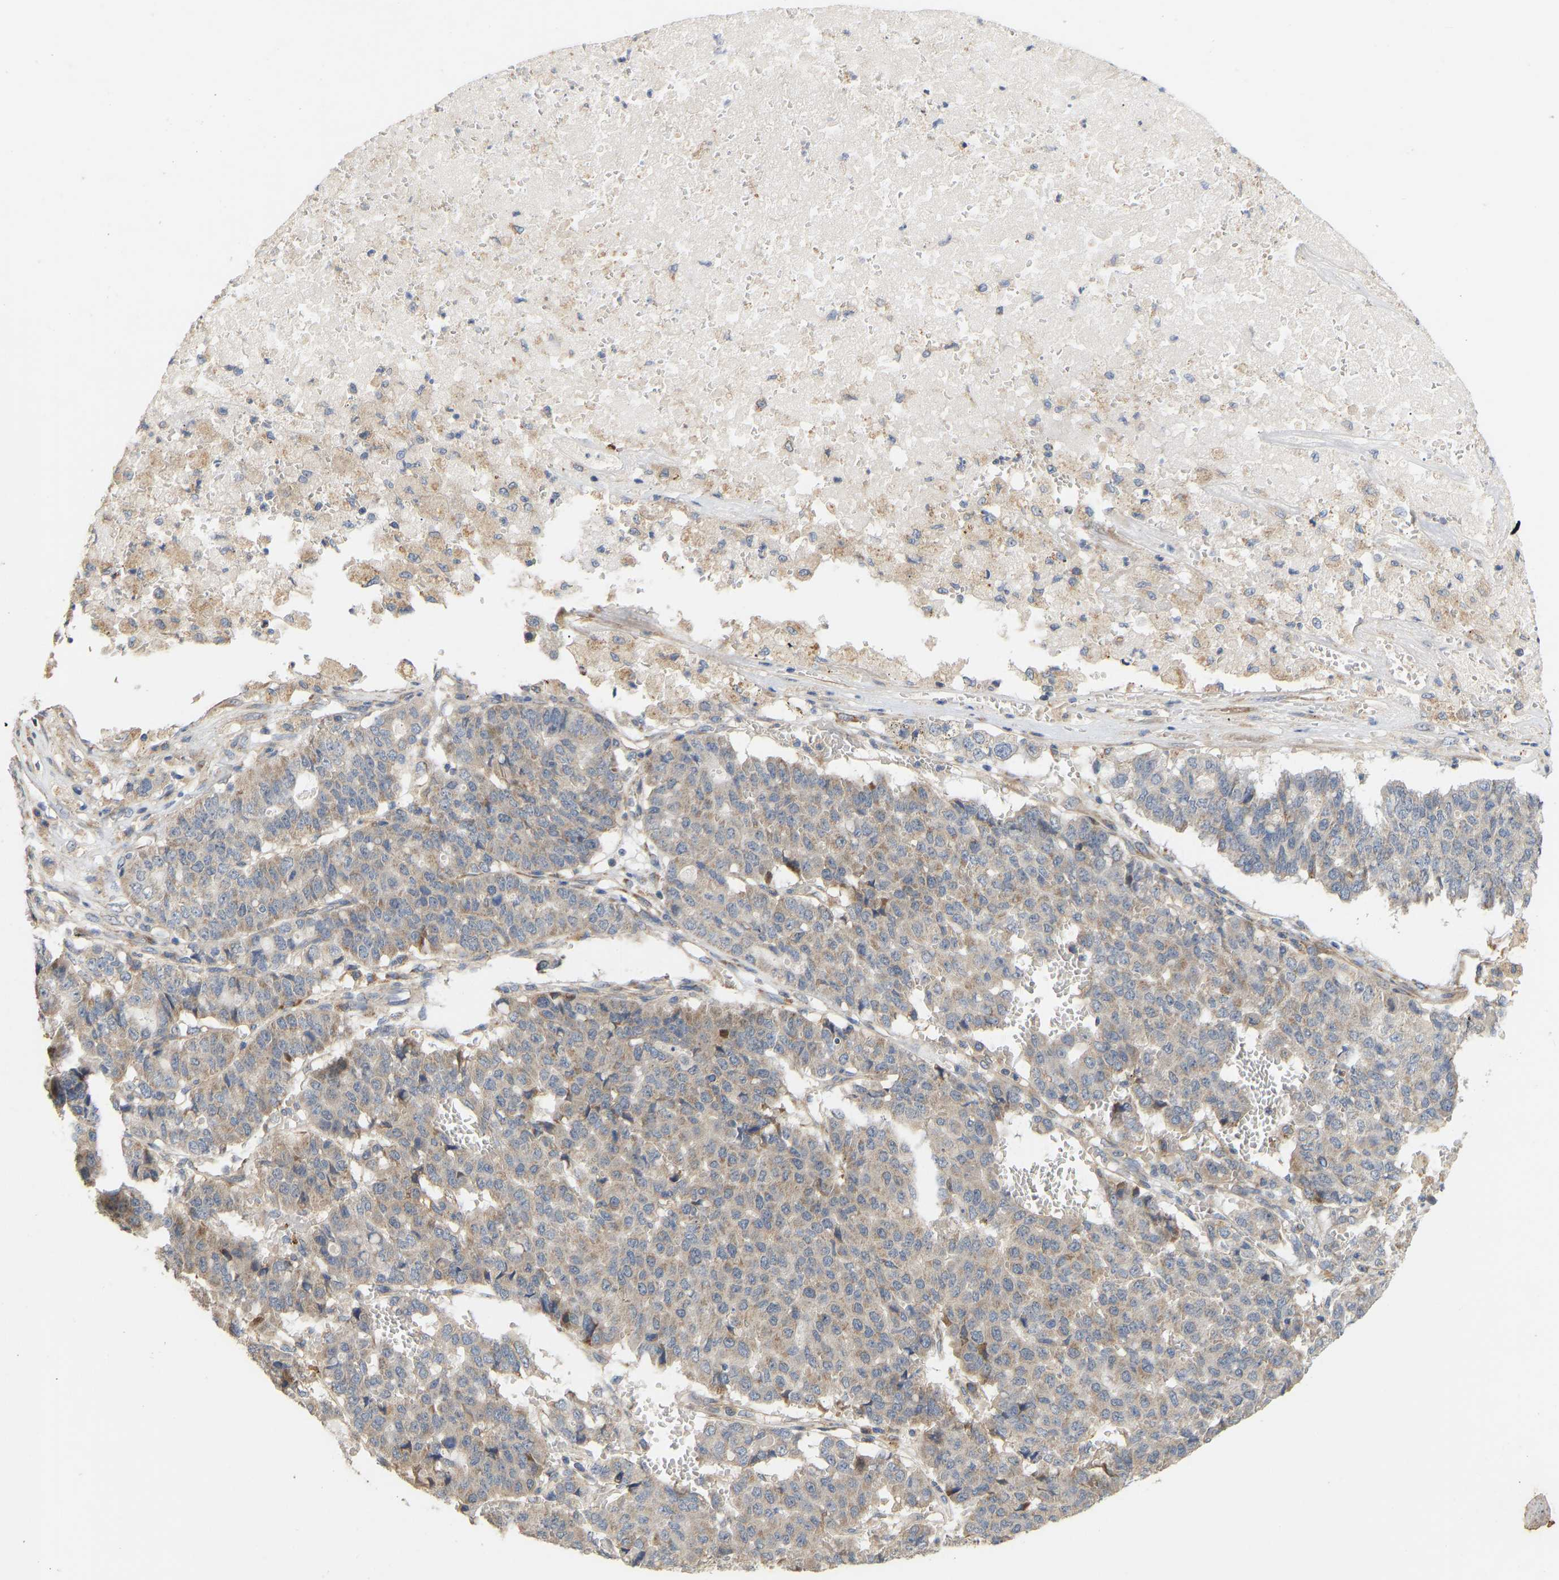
{"staining": {"intensity": "weak", "quantity": "25%-75%", "location": "cytoplasmic/membranous"}, "tissue": "pancreatic cancer", "cell_type": "Tumor cells", "image_type": "cancer", "snomed": [{"axis": "morphology", "description": "Adenocarcinoma, NOS"}, {"axis": "topography", "description": "Pancreas"}], "caption": "Tumor cells demonstrate low levels of weak cytoplasmic/membranous positivity in about 25%-75% of cells in adenocarcinoma (pancreatic).", "gene": "HACD2", "patient": {"sex": "male", "age": 50}}